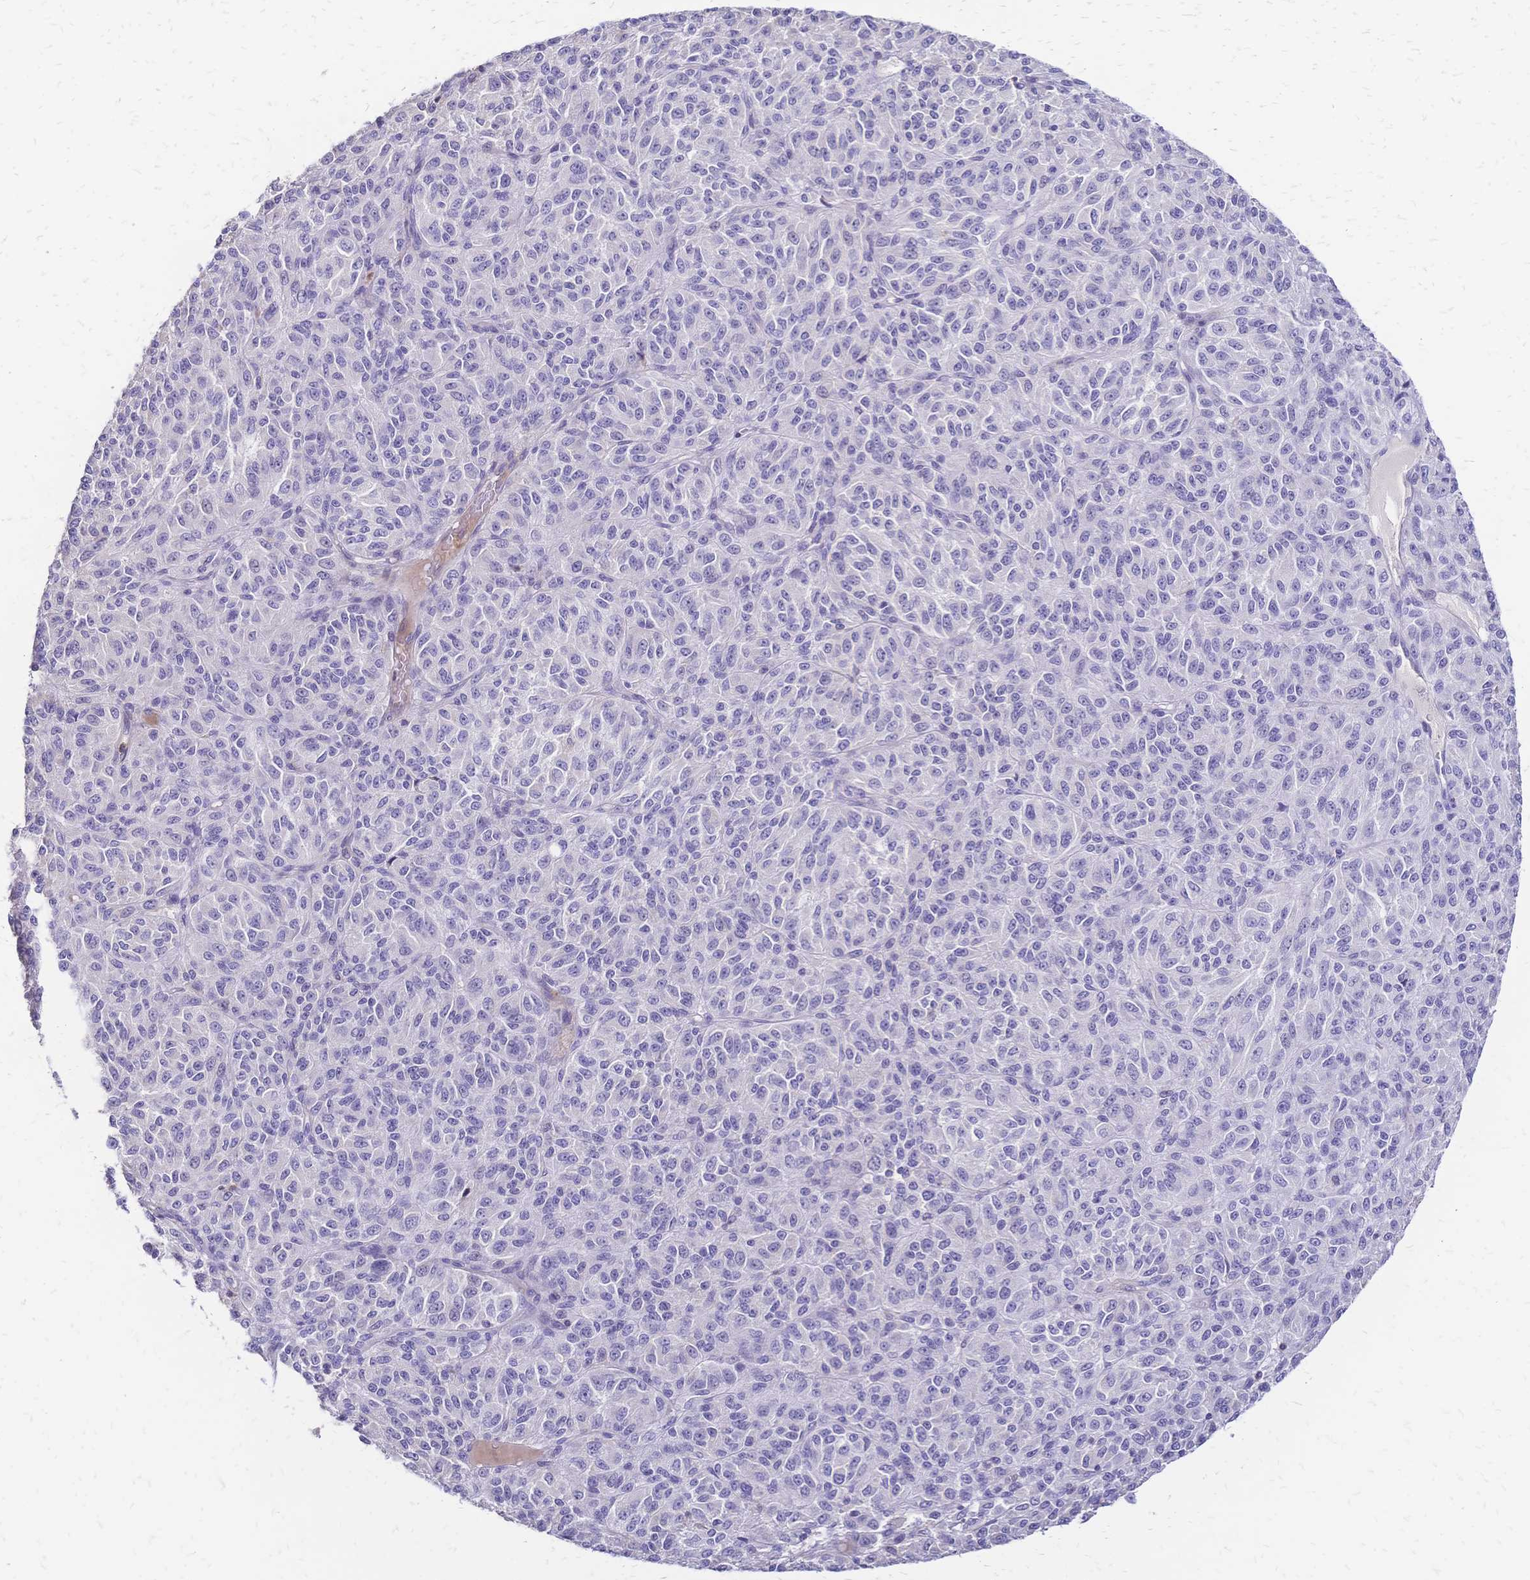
{"staining": {"intensity": "negative", "quantity": "none", "location": "none"}, "tissue": "melanoma", "cell_type": "Tumor cells", "image_type": "cancer", "snomed": [{"axis": "morphology", "description": "Malignant melanoma, Metastatic site"}, {"axis": "topography", "description": "Brain"}], "caption": "High power microscopy micrograph of an immunohistochemistry (IHC) image of malignant melanoma (metastatic site), revealing no significant positivity in tumor cells.", "gene": "IL2RA", "patient": {"sex": "female", "age": 56}}